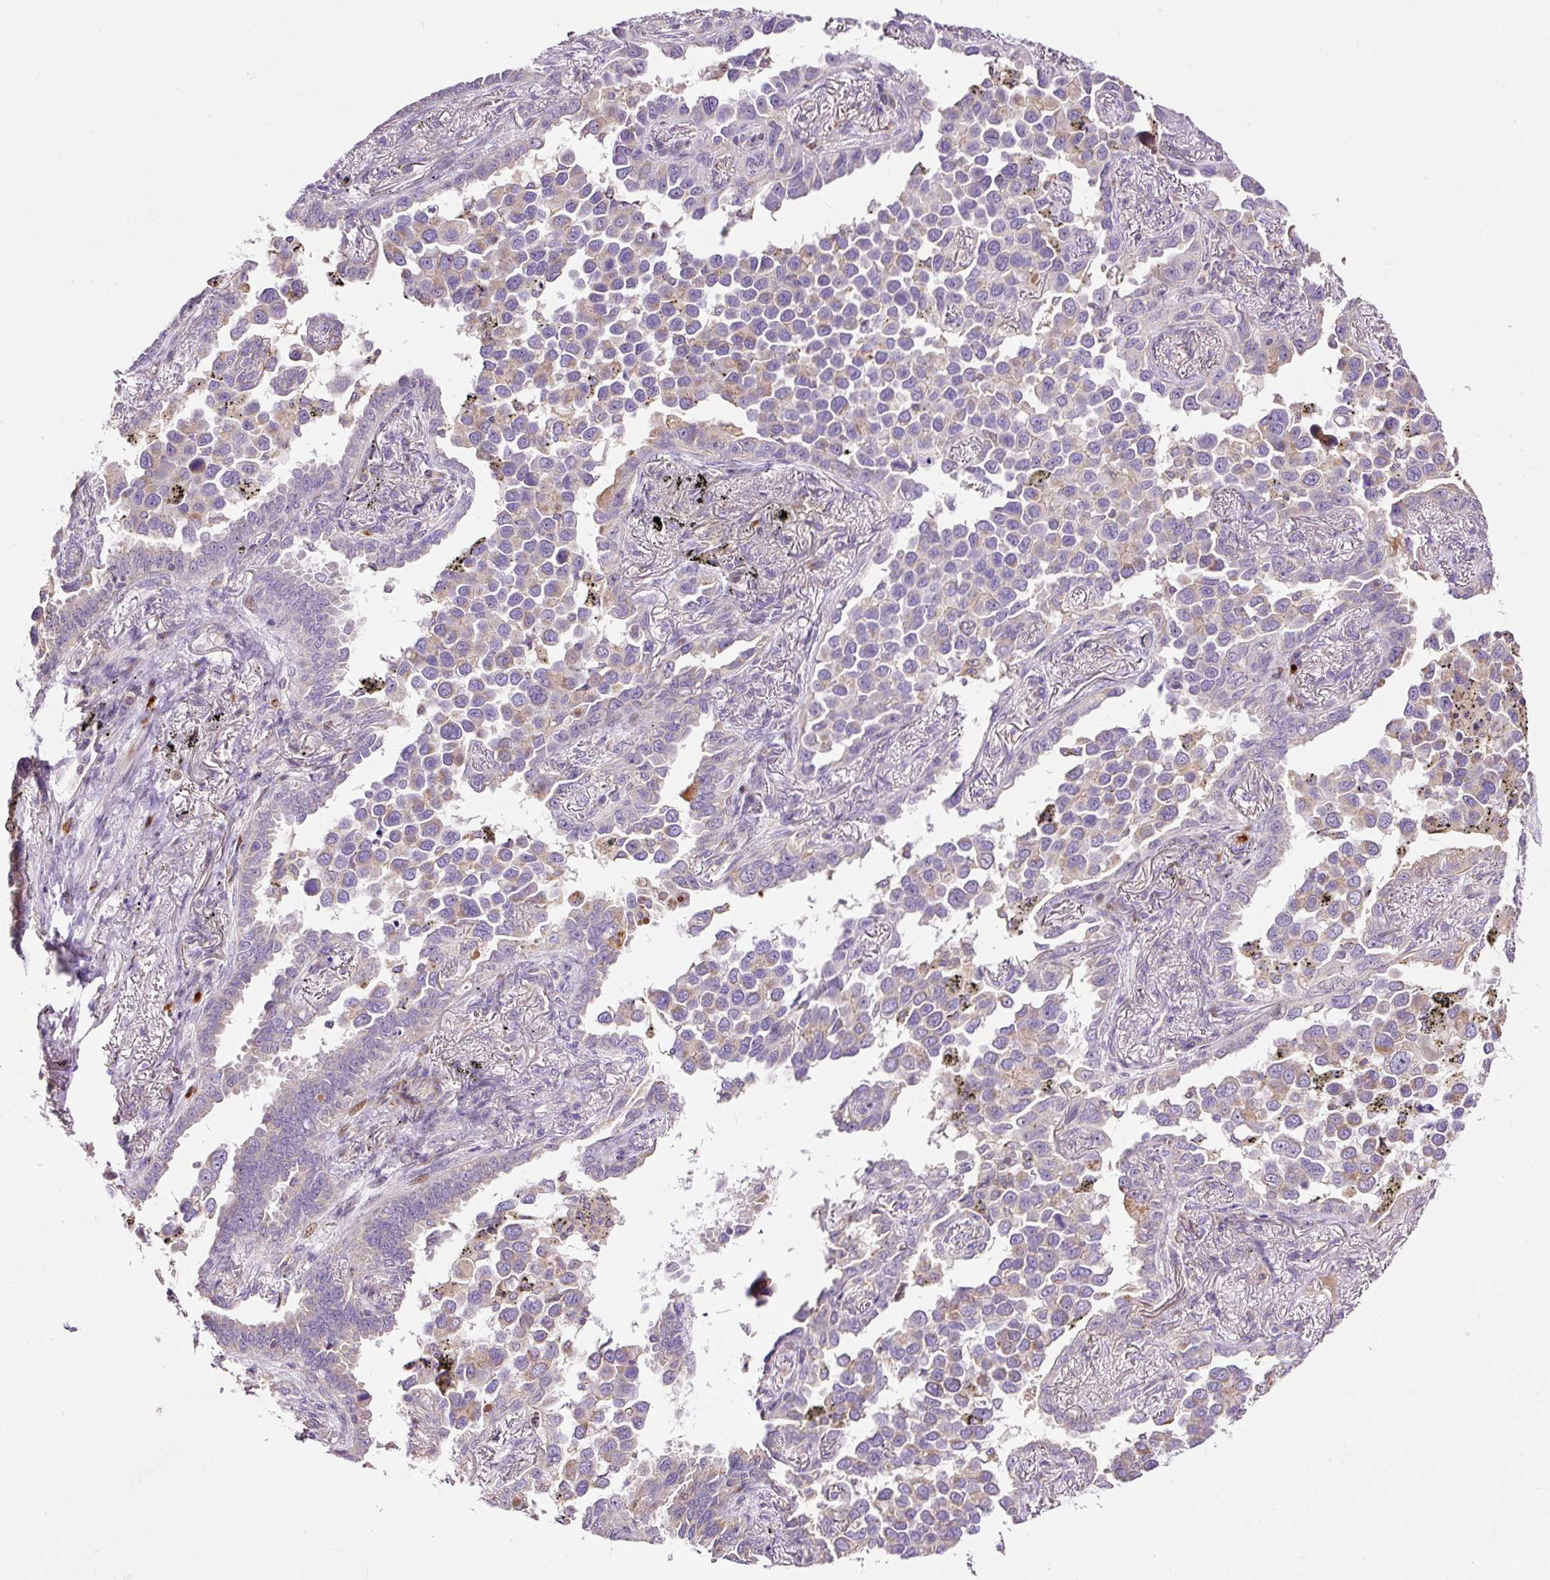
{"staining": {"intensity": "weak", "quantity": "25%-75%", "location": "cytoplasmic/membranous"}, "tissue": "lung cancer", "cell_type": "Tumor cells", "image_type": "cancer", "snomed": [{"axis": "morphology", "description": "Adenocarcinoma, NOS"}, {"axis": "topography", "description": "Lung"}], "caption": "Immunohistochemical staining of human lung adenocarcinoma demonstrates weak cytoplasmic/membranous protein expression in approximately 25%-75% of tumor cells. The staining was performed using DAB, with brown indicating positive protein expression. Nuclei are stained blue with hematoxylin.", "gene": "BOLA3", "patient": {"sex": "male", "age": 67}}